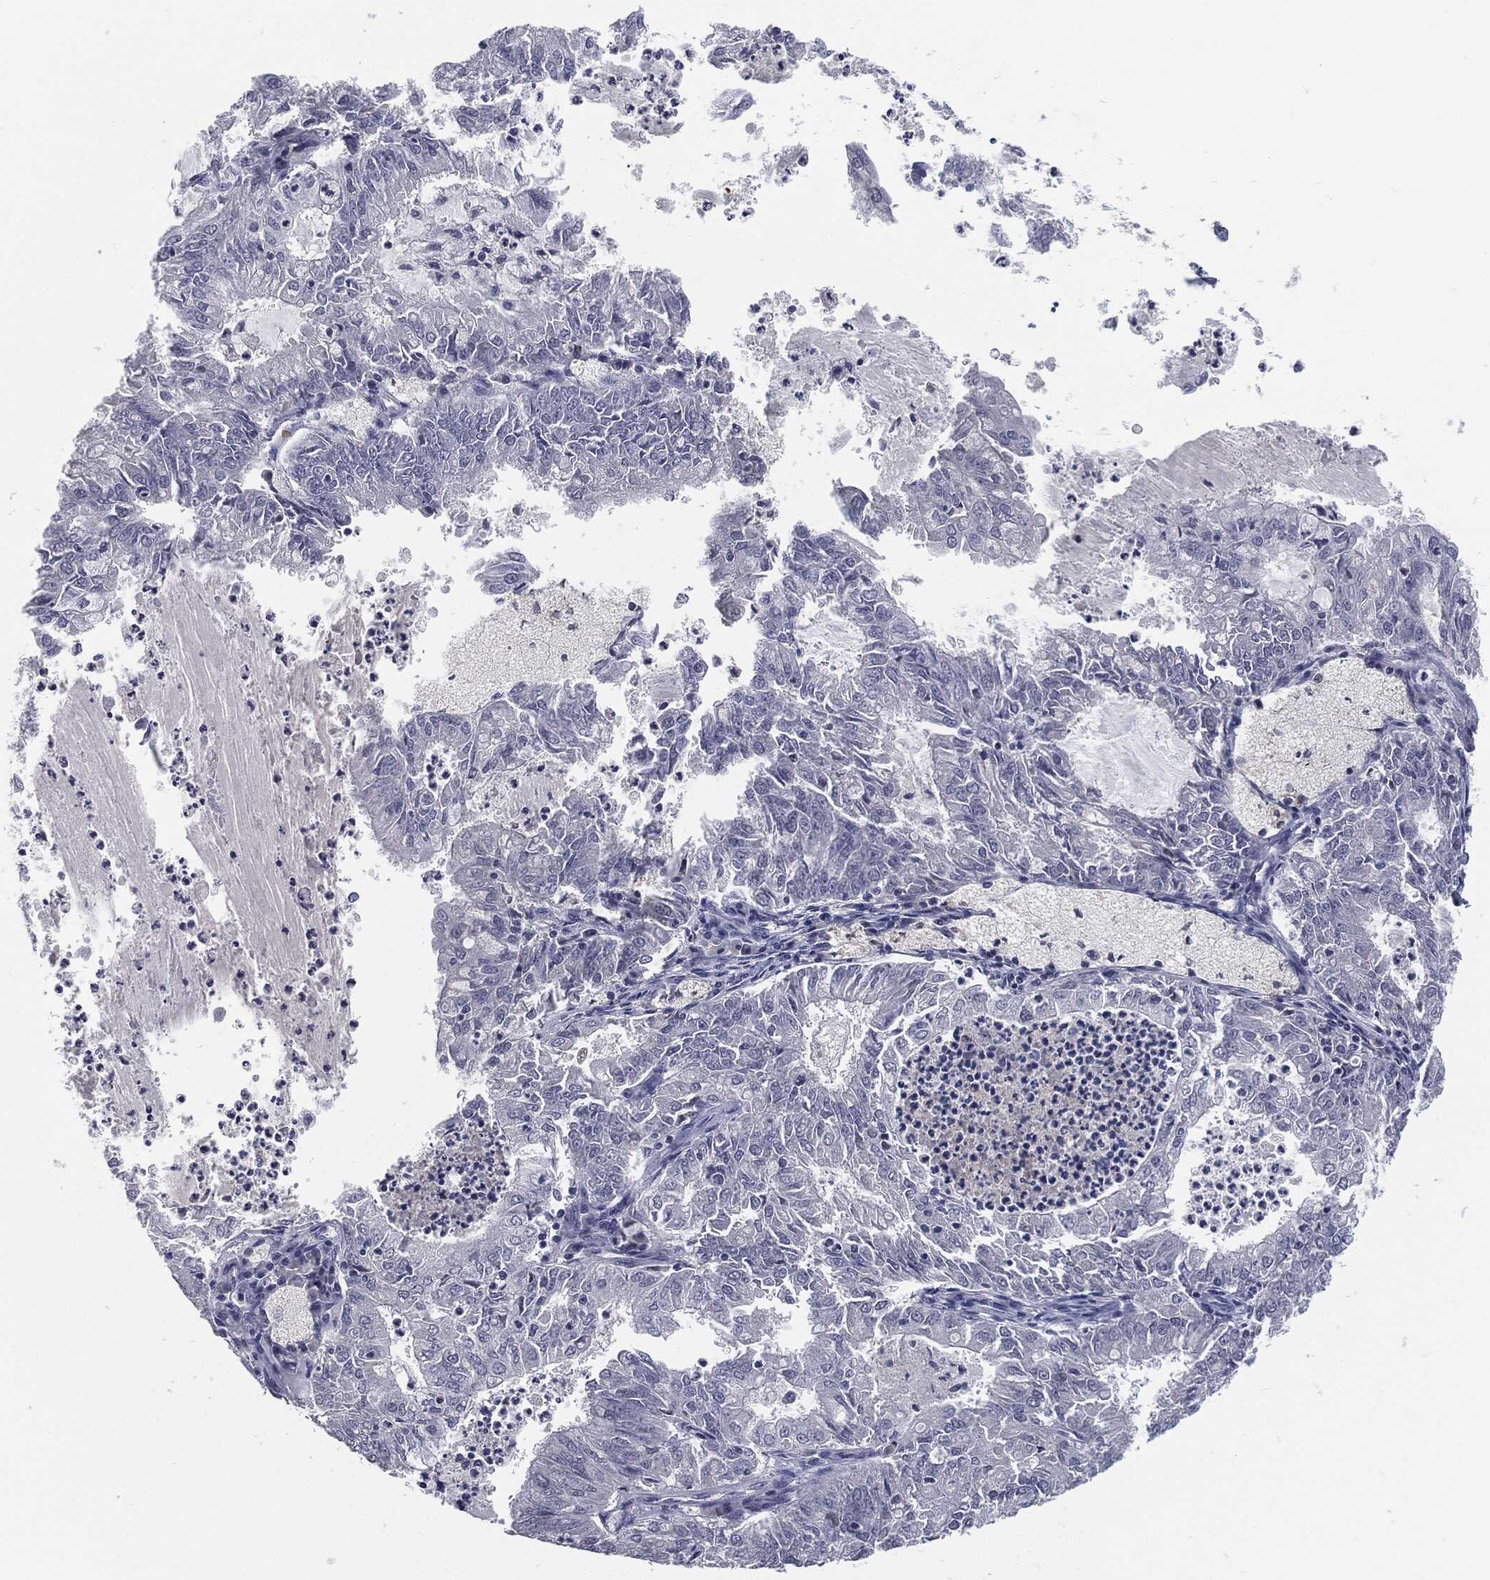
{"staining": {"intensity": "negative", "quantity": "none", "location": "none"}, "tissue": "endometrial cancer", "cell_type": "Tumor cells", "image_type": "cancer", "snomed": [{"axis": "morphology", "description": "Adenocarcinoma, NOS"}, {"axis": "topography", "description": "Endometrium"}], "caption": "Histopathology image shows no protein staining in tumor cells of endometrial cancer tissue. Brightfield microscopy of immunohistochemistry stained with DAB (brown) and hematoxylin (blue), captured at high magnification.", "gene": "ANXA1", "patient": {"sex": "female", "age": 57}}